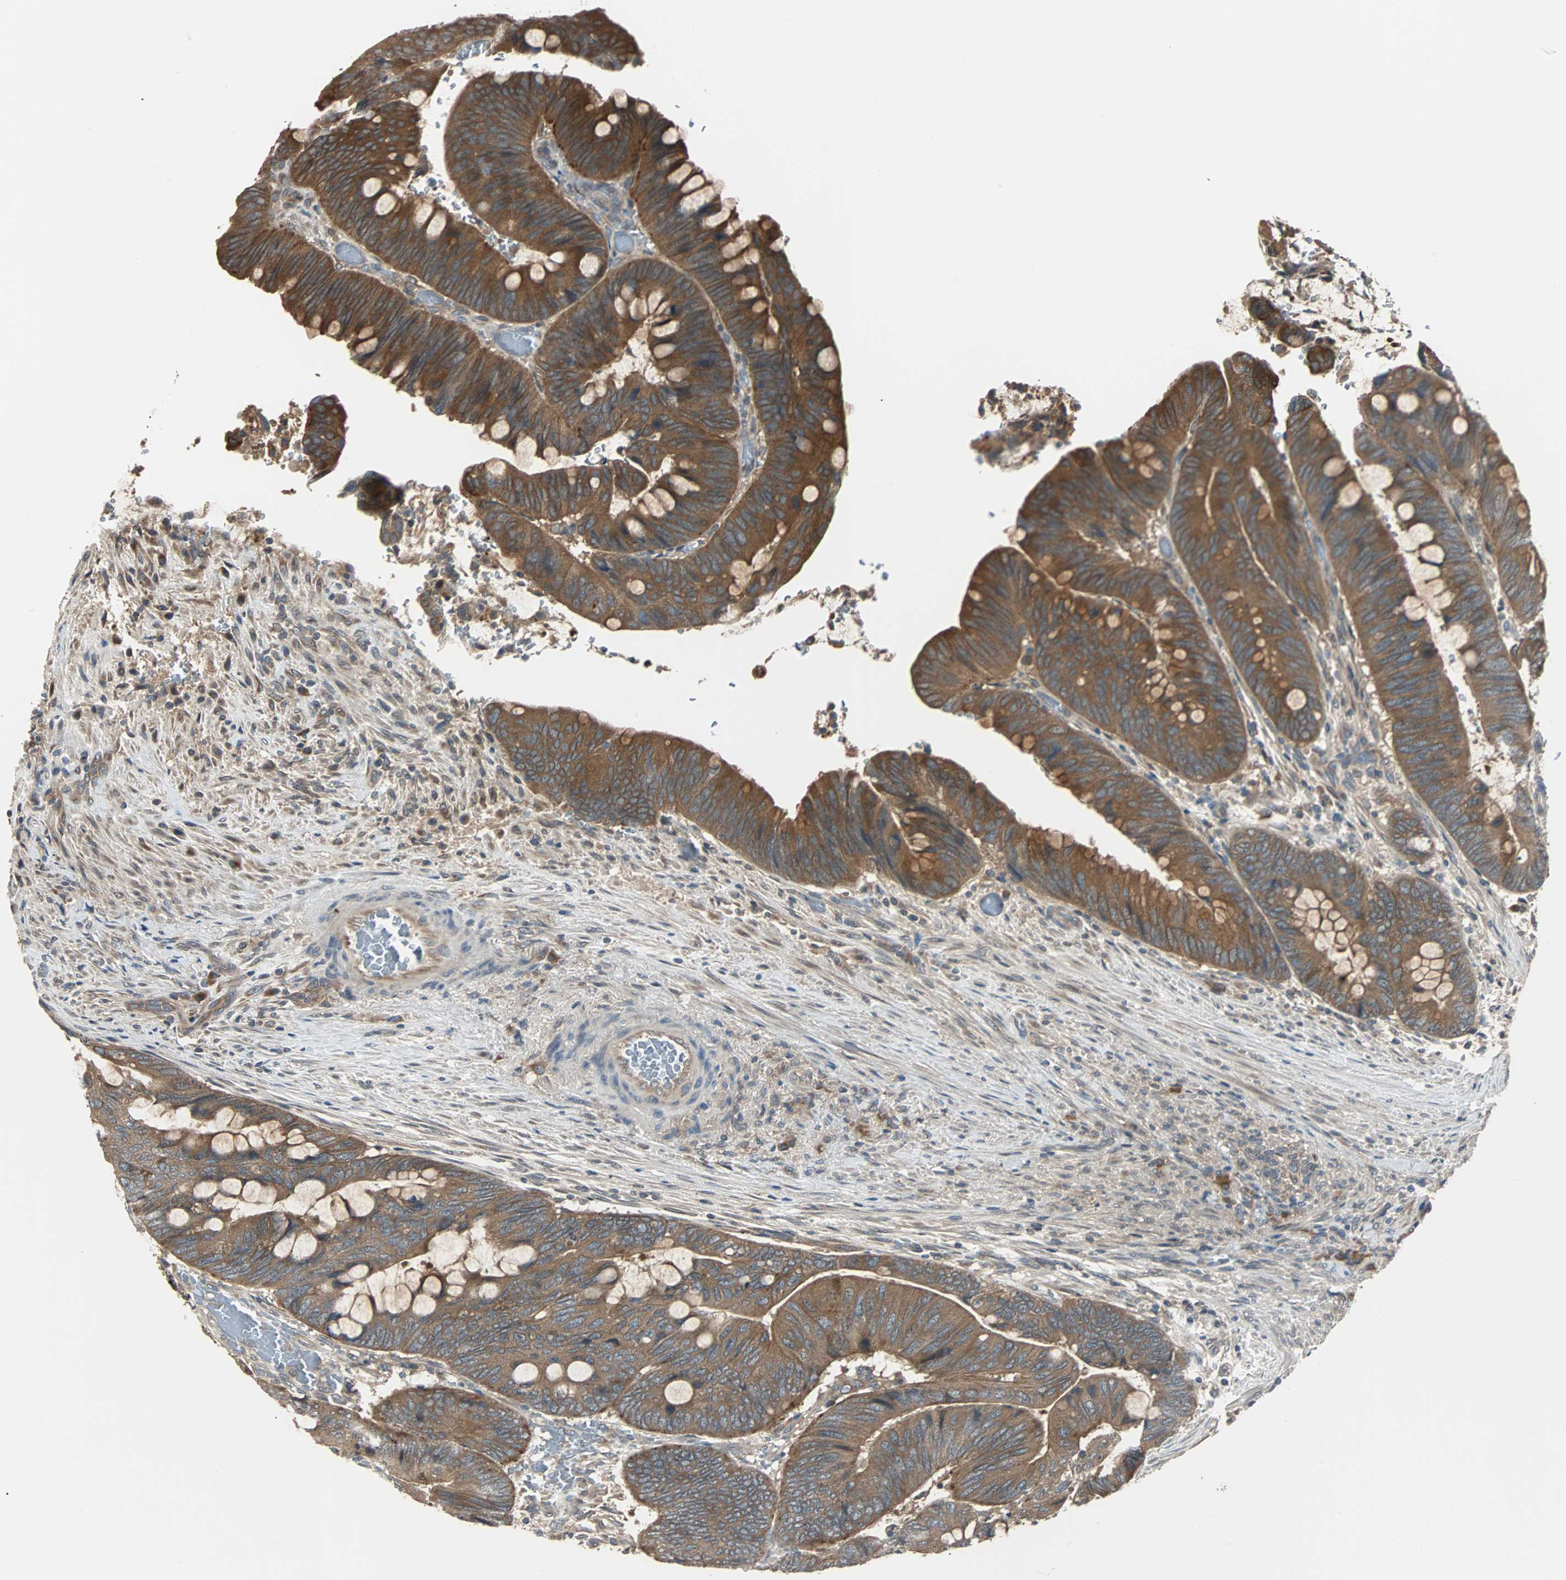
{"staining": {"intensity": "moderate", "quantity": ">75%", "location": "cytoplasmic/membranous"}, "tissue": "colorectal cancer", "cell_type": "Tumor cells", "image_type": "cancer", "snomed": [{"axis": "morphology", "description": "Normal tissue, NOS"}, {"axis": "morphology", "description": "Adenocarcinoma, NOS"}, {"axis": "topography", "description": "Rectum"}, {"axis": "topography", "description": "Peripheral nerve tissue"}], "caption": "Brown immunohistochemical staining in human colorectal cancer (adenocarcinoma) shows moderate cytoplasmic/membranous staining in about >75% of tumor cells. (brown staining indicates protein expression, while blue staining denotes nuclei).", "gene": "ARF1", "patient": {"sex": "male", "age": 92}}